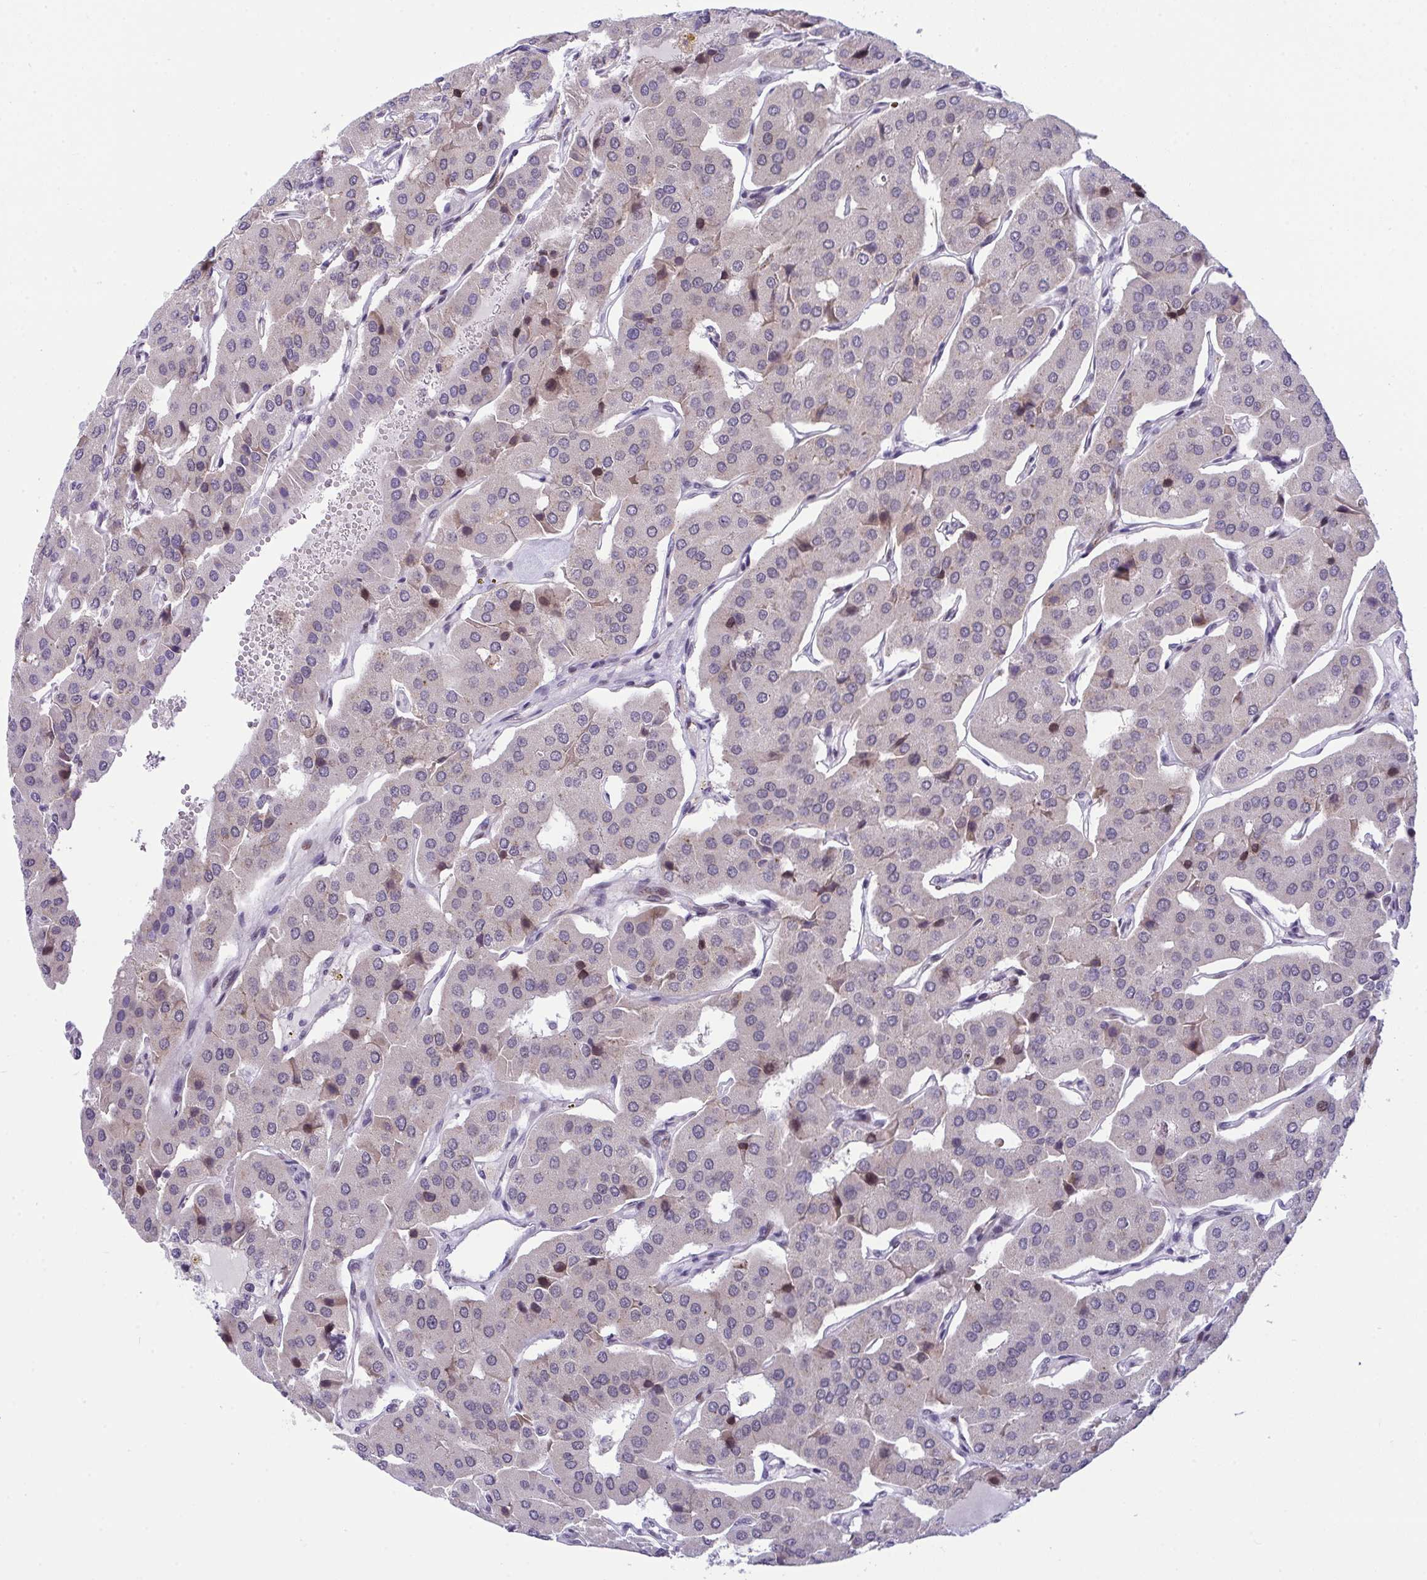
{"staining": {"intensity": "moderate", "quantity": "<25%", "location": "cytoplasmic/membranous,nuclear"}, "tissue": "parathyroid gland", "cell_type": "Glandular cells", "image_type": "normal", "snomed": [{"axis": "morphology", "description": "Normal tissue, NOS"}, {"axis": "morphology", "description": "Adenoma, NOS"}, {"axis": "topography", "description": "Parathyroid gland"}], "caption": "Glandular cells display low levels of moderate cytoplasmic/membranous,nuclear positivity in approximately <25% of cells in unremarkable human parathyroid gland. (IHC, brightfield microscopy, high magnification).", "gene": "ZFHX3", "patient": {"sex": "female", "age": 86}}